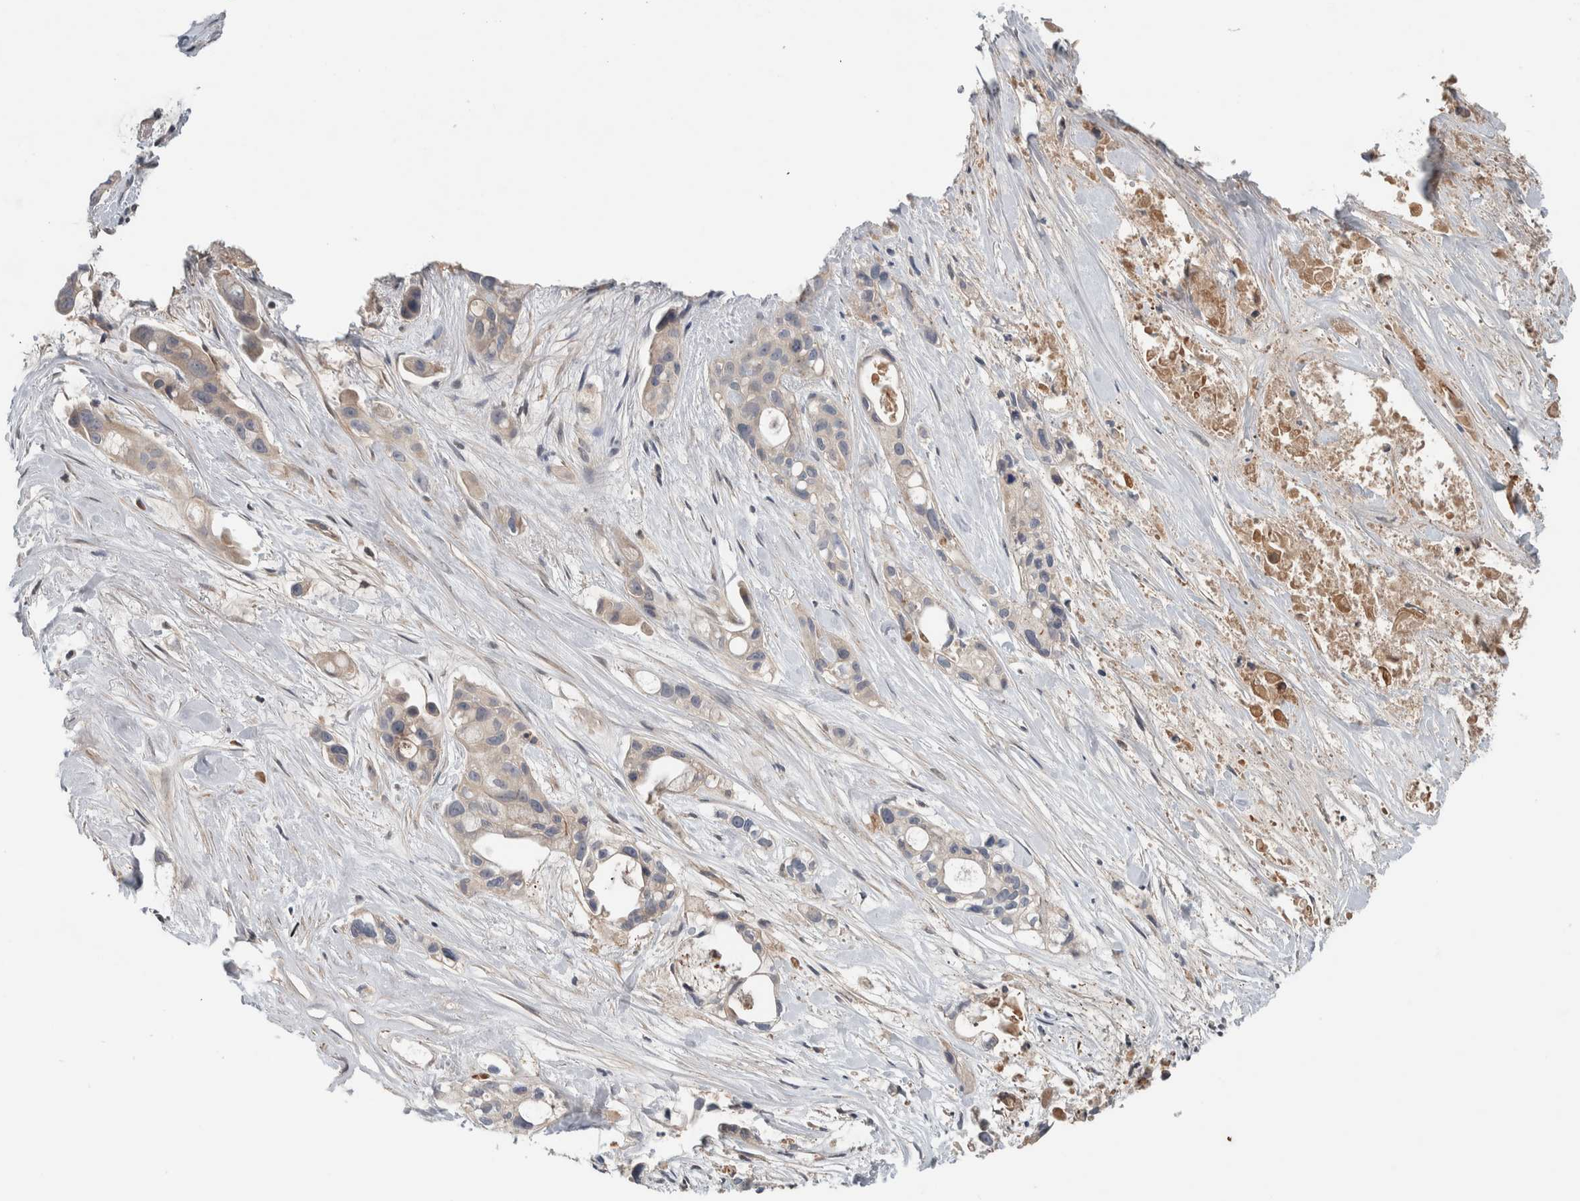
{"staining": {"intensity": "negative", "quantity": "none", "location": "none"}, "tissue": "pancreatic cancer", "cell_type": "Tumor cells", "image_type": "cancer", "snomed": [{"axis": "morphology", "description": "Adenocarcinoma, NOS"}, {"axis": "topography", "description": "Pancreas"}], "caption": "Photomicrograph shows no significant protein expression in tumor cells of pancreatic adenocarcinoma. The staining was performed using DAB (3,3'-diaminobenzidine) to visualize the protein expression in brown, while the nuclei were stained in blue with hematoxylin (Magnification: 20x).", "gene": "ARMC7", "patient": {"sex": "male", "age": 53}}